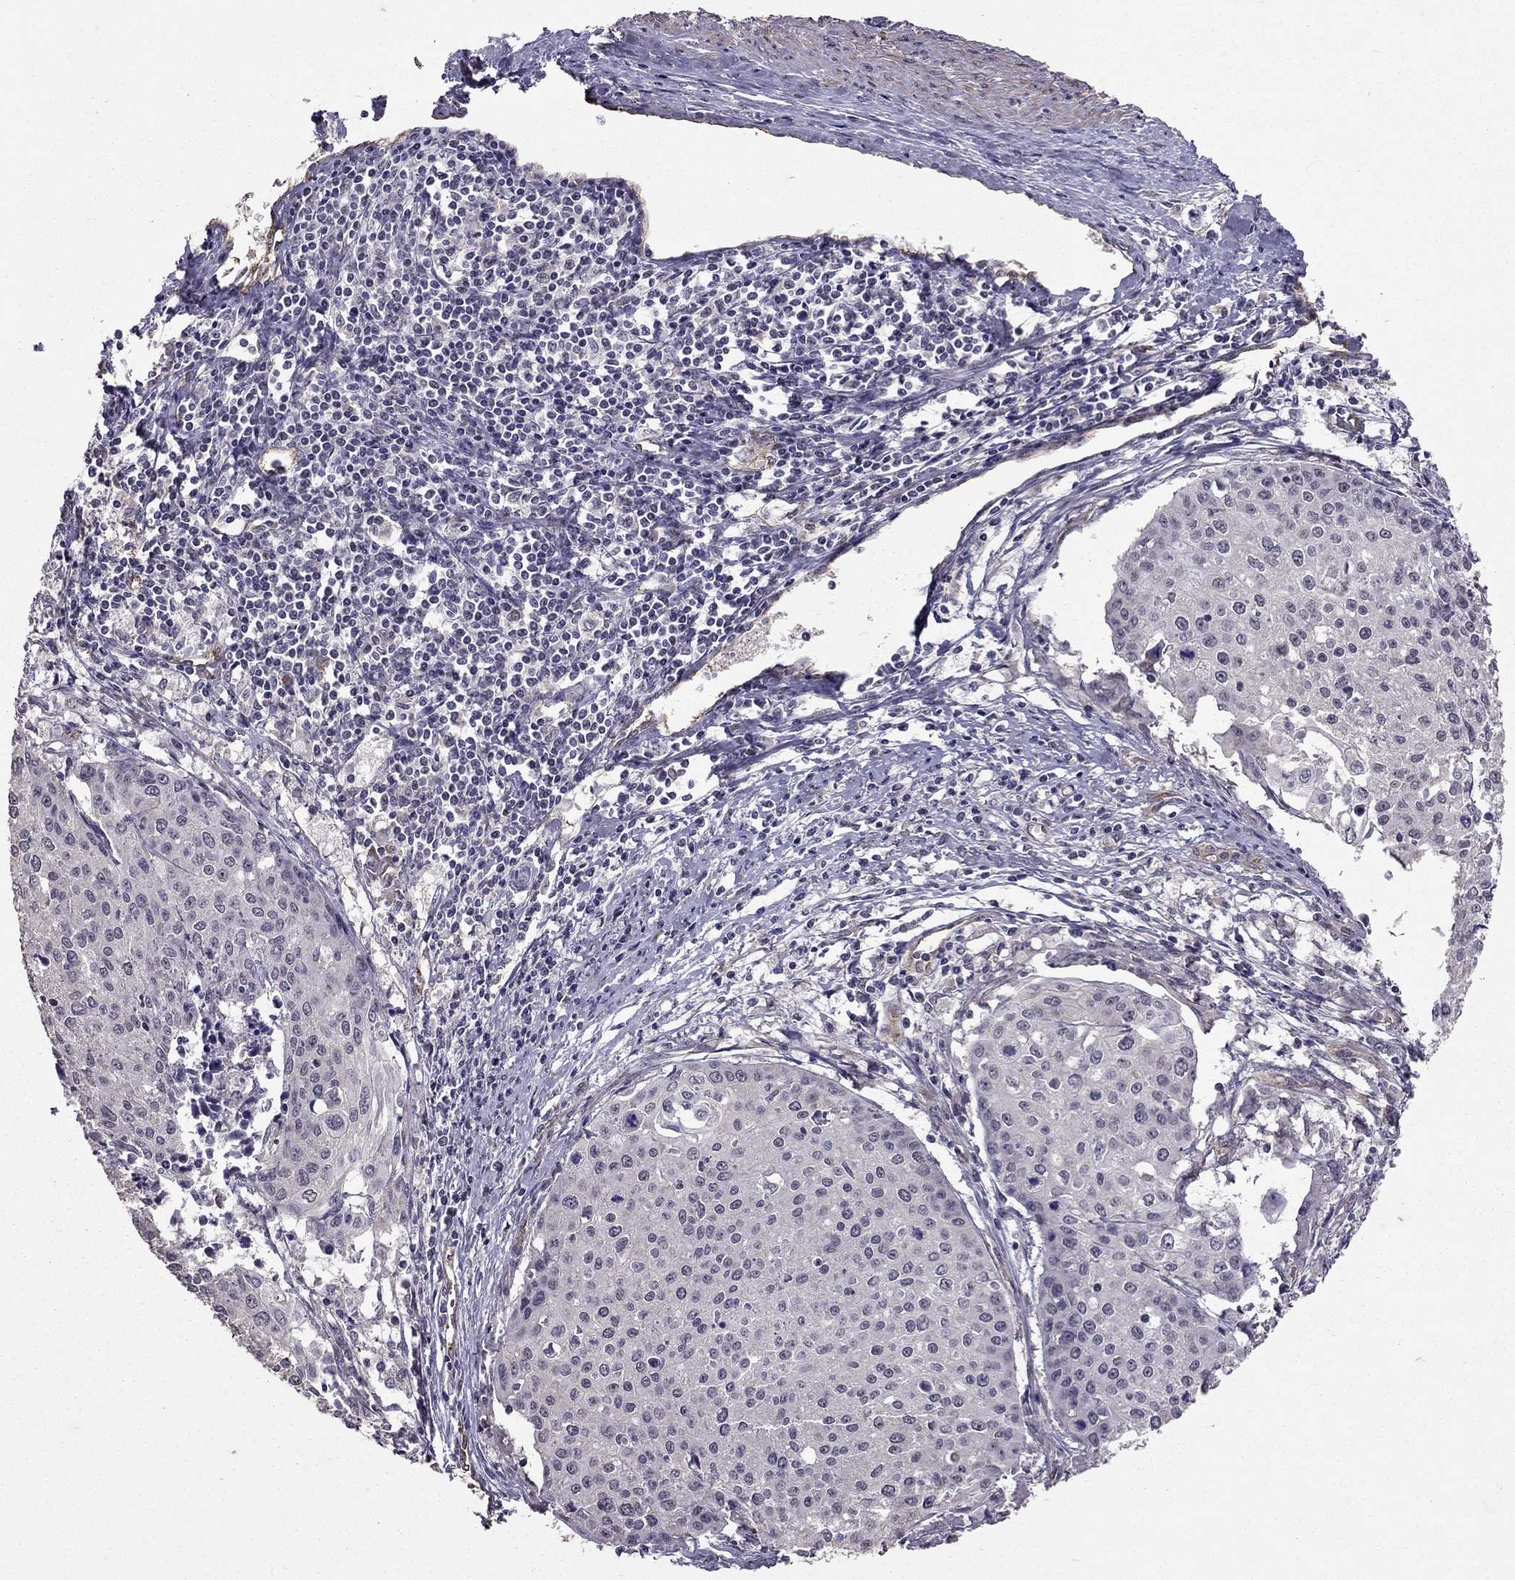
{"staining": {"intensity": "negative", "quantity": "none", "location": "none"}, "tissue": "cervical cancer", "cell_type": "Tumor cells", "image_type": "cancer", "snomed": [{"axis": "morphology", "description": "Squamous cell carcinoma, NOS"}, {"axis": "topography", "description": "Cervix"}], "caption": "Cervical cancer (squamous cell carcinoma) was stained to show a protein in brown. There is no significant positivity in tumor cells. (Brightfield microscopy of DAB immunohistochemistry (IHC) at high magnification).", "gene": "RASIP1", "patient": {"sex": "female", "age": 38}}